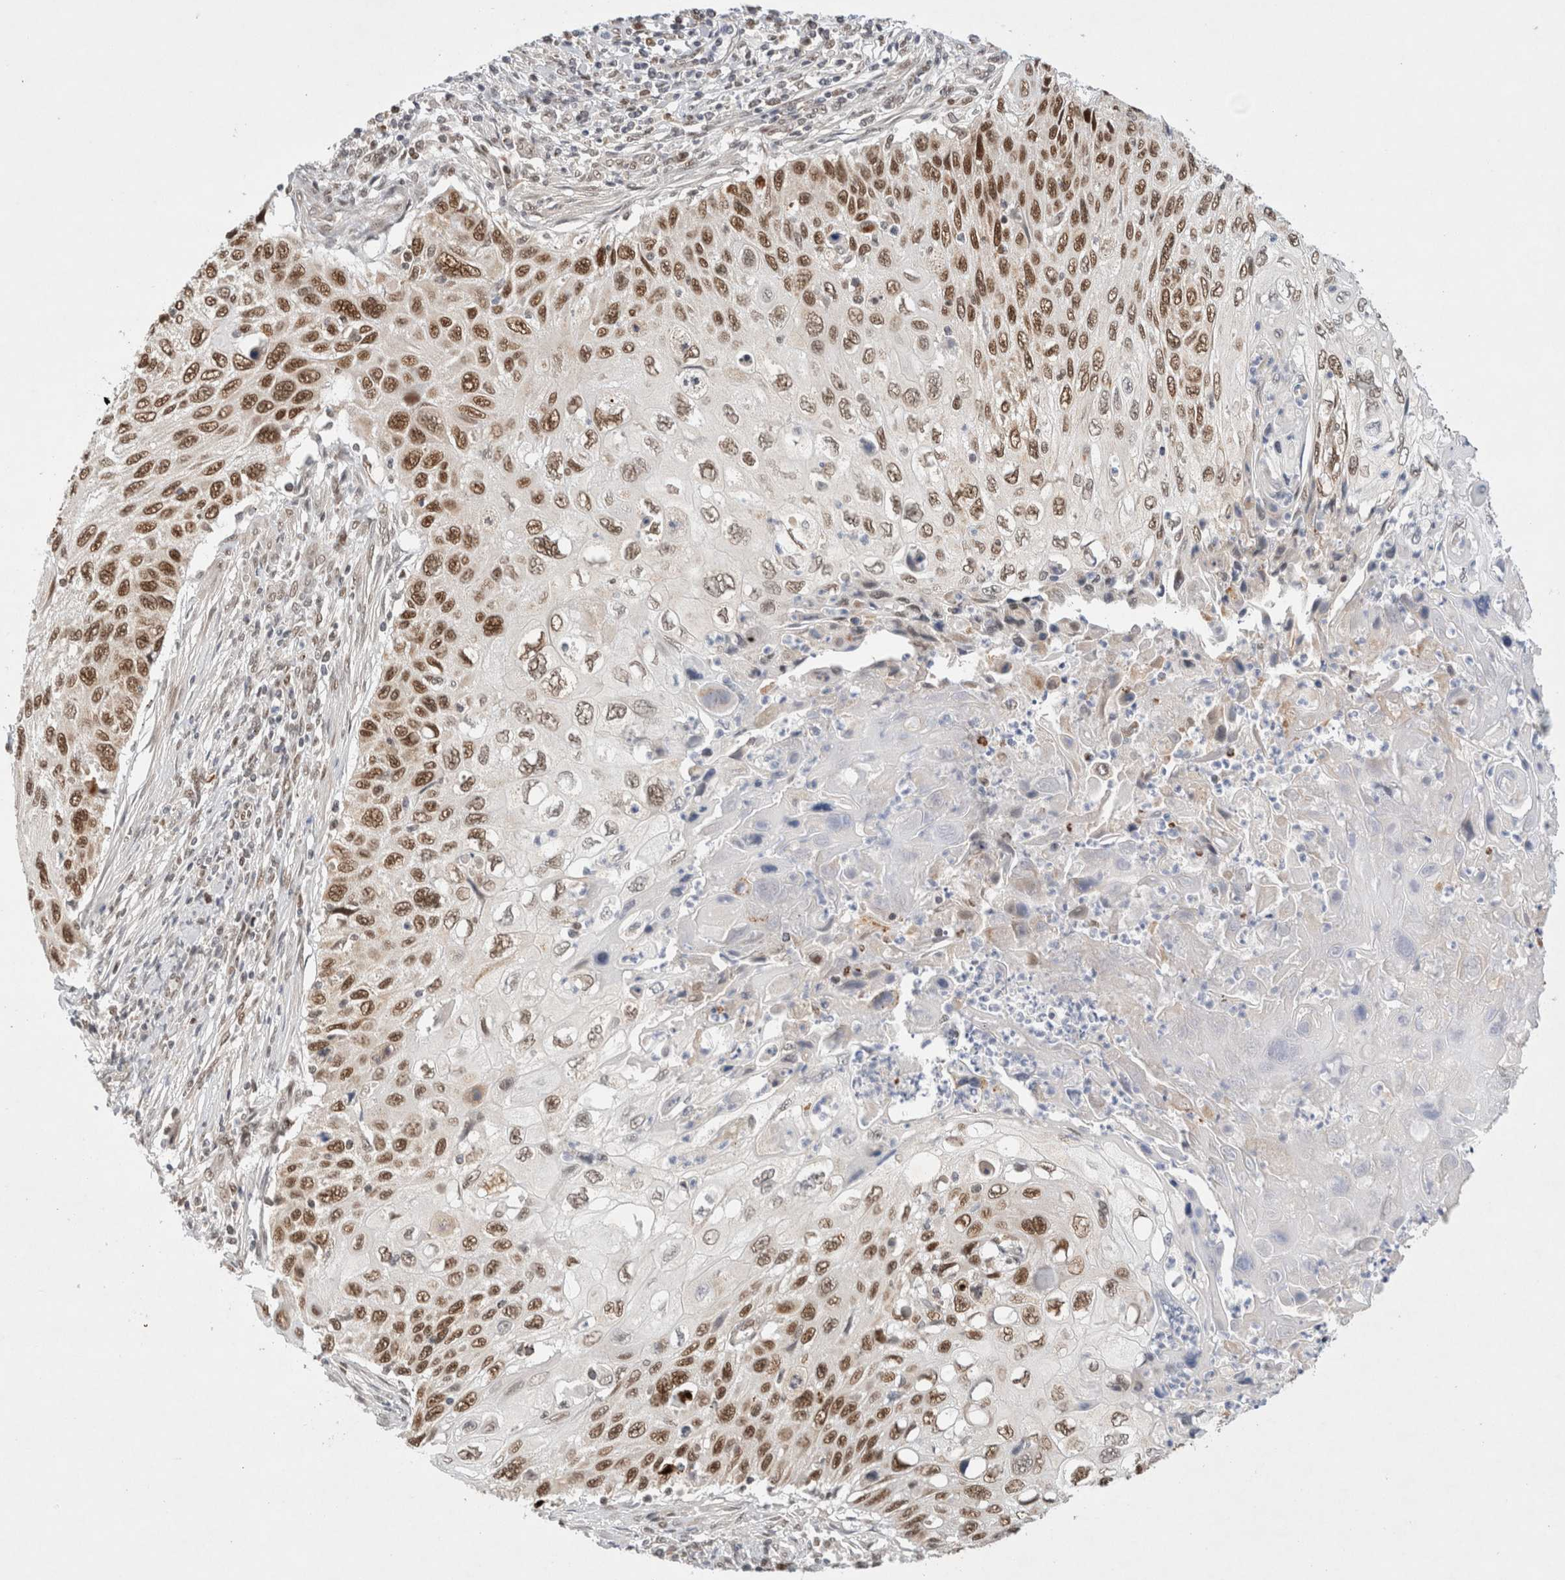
{"staining": {"intensity": "moderate", "quantity": ">75%", "location": "nuclear"}, "tissue": "cervical cancer", "cell_type": "Tumor cells", "image_type": "cancer", "snomed": [{"axis": "morphology", "description": "Squamous cell carcinoma, NOS"}, {"axis": "topography", "description": "Cervix"}], "caption": "Cervical cancer was stained to show a protein in brown. There is medium levels of moderate nuclear staining in approximately >75% of tumor cells.", "gene": "GTF2I", "patient": {"sex": "female", "age": 70}}